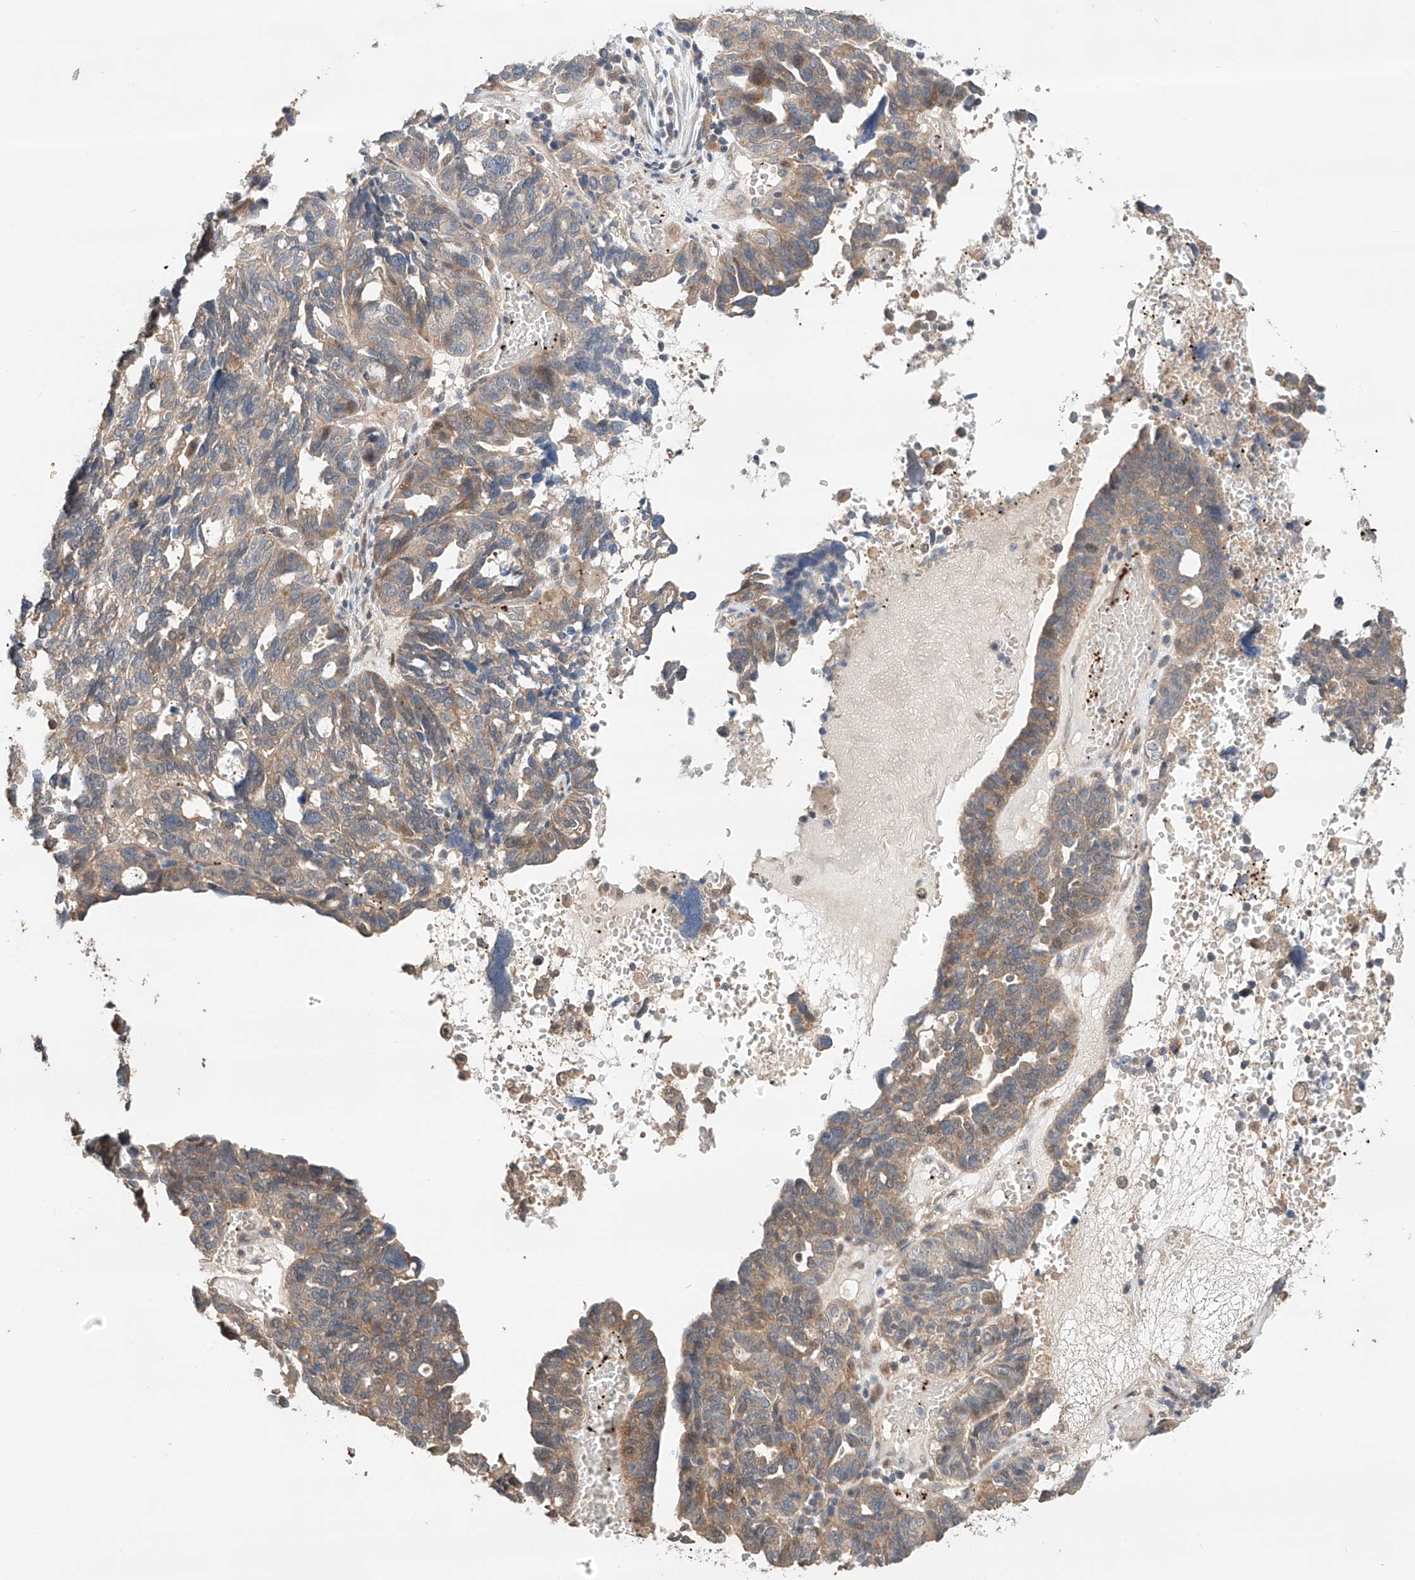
{"staining": {"intensity": "weak", "quantity": "25%-75%", "location": "cytoplasmic/membranous"}, "tissue": "ovarian cancer", "cell_type": "Tumor cells", "image_type": "cancer", "snomed": [{"axis": "morphology", "description": "Cystadenocarcinoma, serous, NOS"}, {"axis": "topography", "description": "Ovary"}], "caption": "A brown stain labels weak cytoplasmic/membranous positivity of a protein in human ovarian cancer (serous cystadenocarcinoma) tumor cells. (DAB (3,3'-diaminobenzidine) = brown stain, brightfield microscopy at high magnification).", "gene": "ZFHX2", "patient": {"sex": "female", "age": 59}}